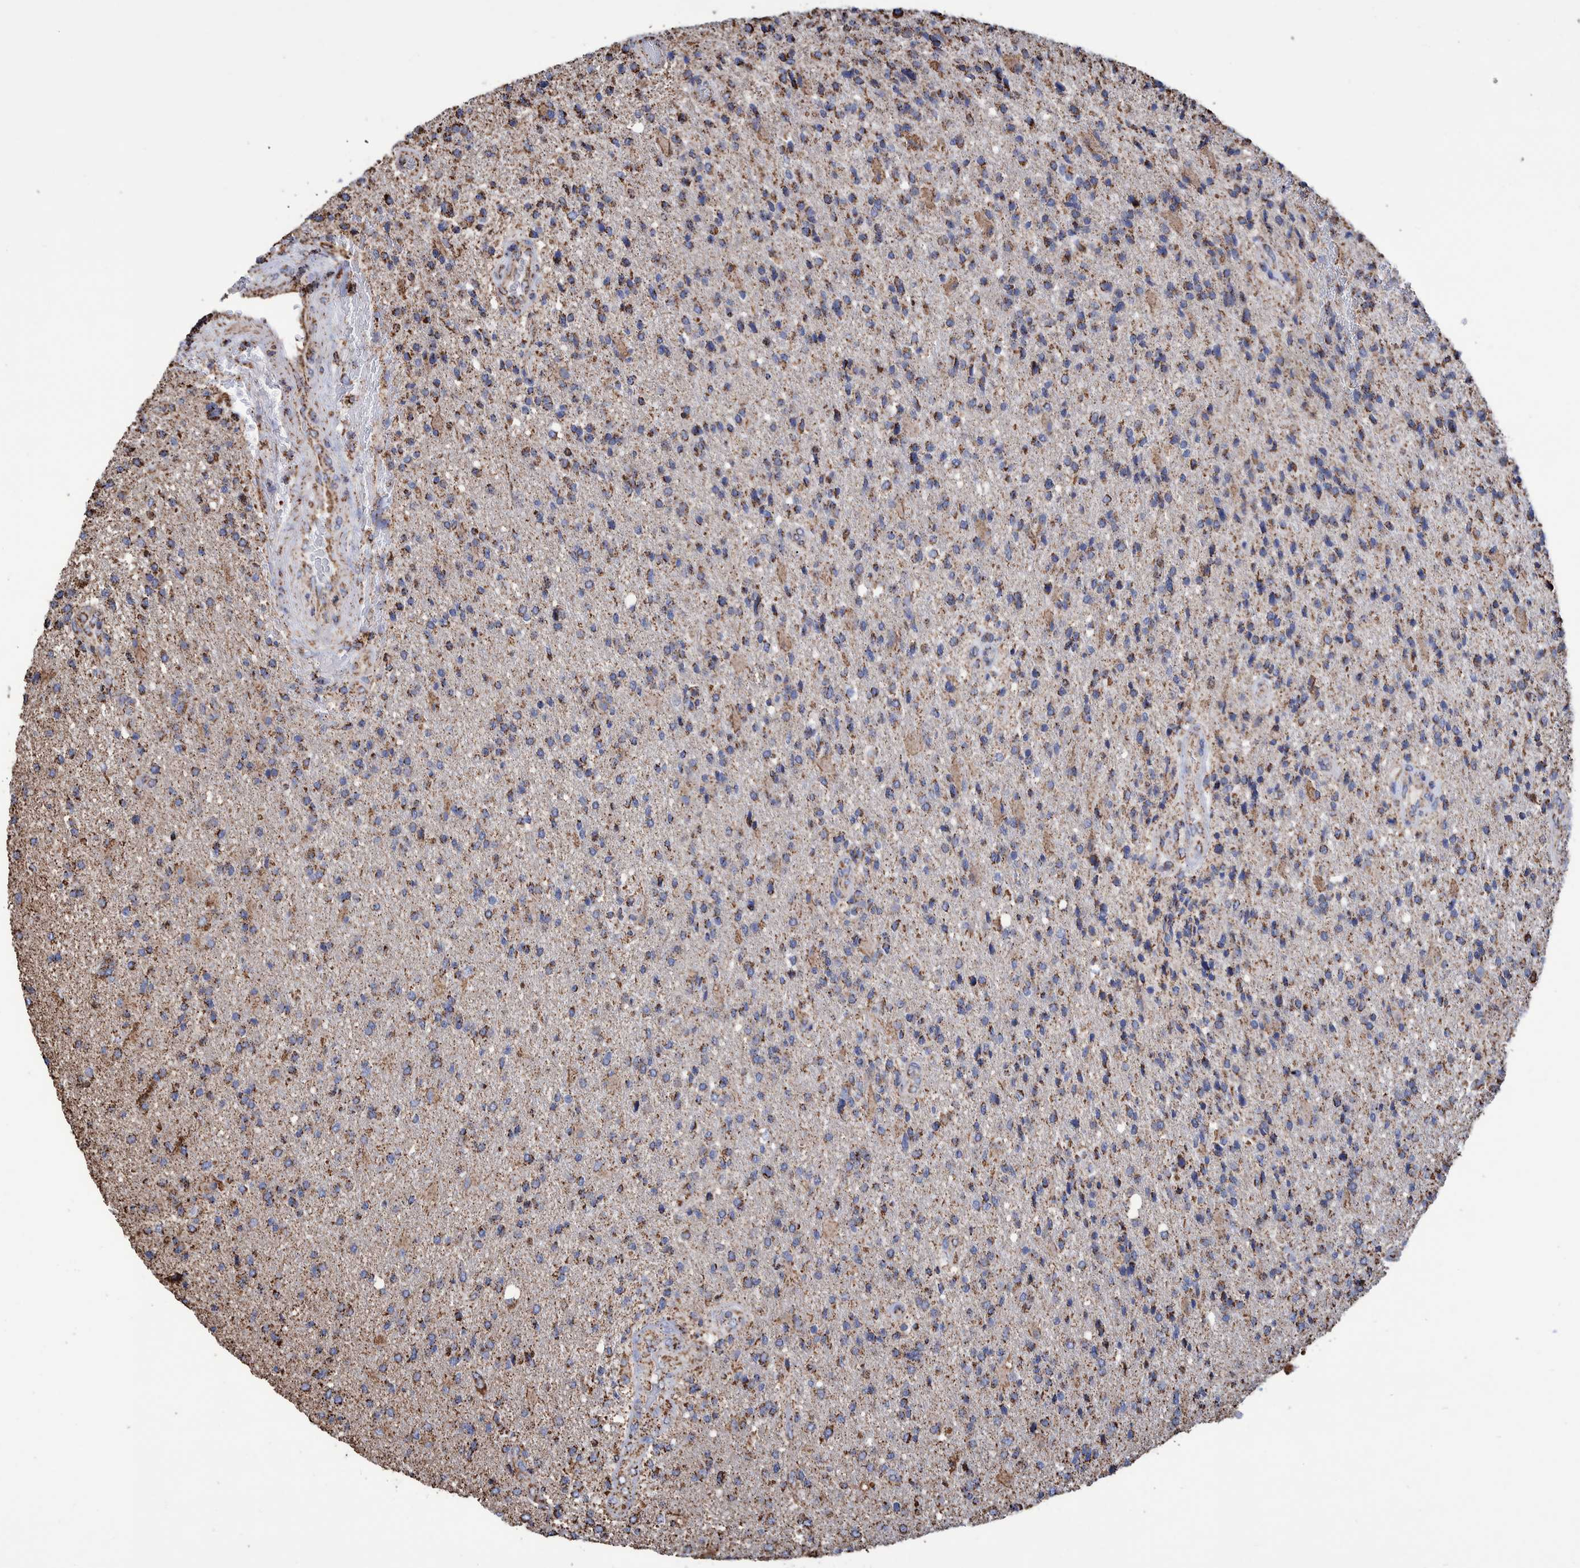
{"staining": {"intensity": "strong", "quantity": ">75%", "location": "cytoplasmic/membranous"}, "tissue": "glioma", "cell_type": "Tumor cells", "image_type": "cancer", "snomed": [{"axis": "morphology", "description": "Glioma, malignant, High grade"}, {"axis": "topography", "description": "Brain"}], "caption": "Protein staining reveals strong cytoplasmic/membranous staining in about >75% of tumor cells in malignant high-grade glioma.", "gene": "VPS26C", "patient": {"sex": "male", "age": 72}}